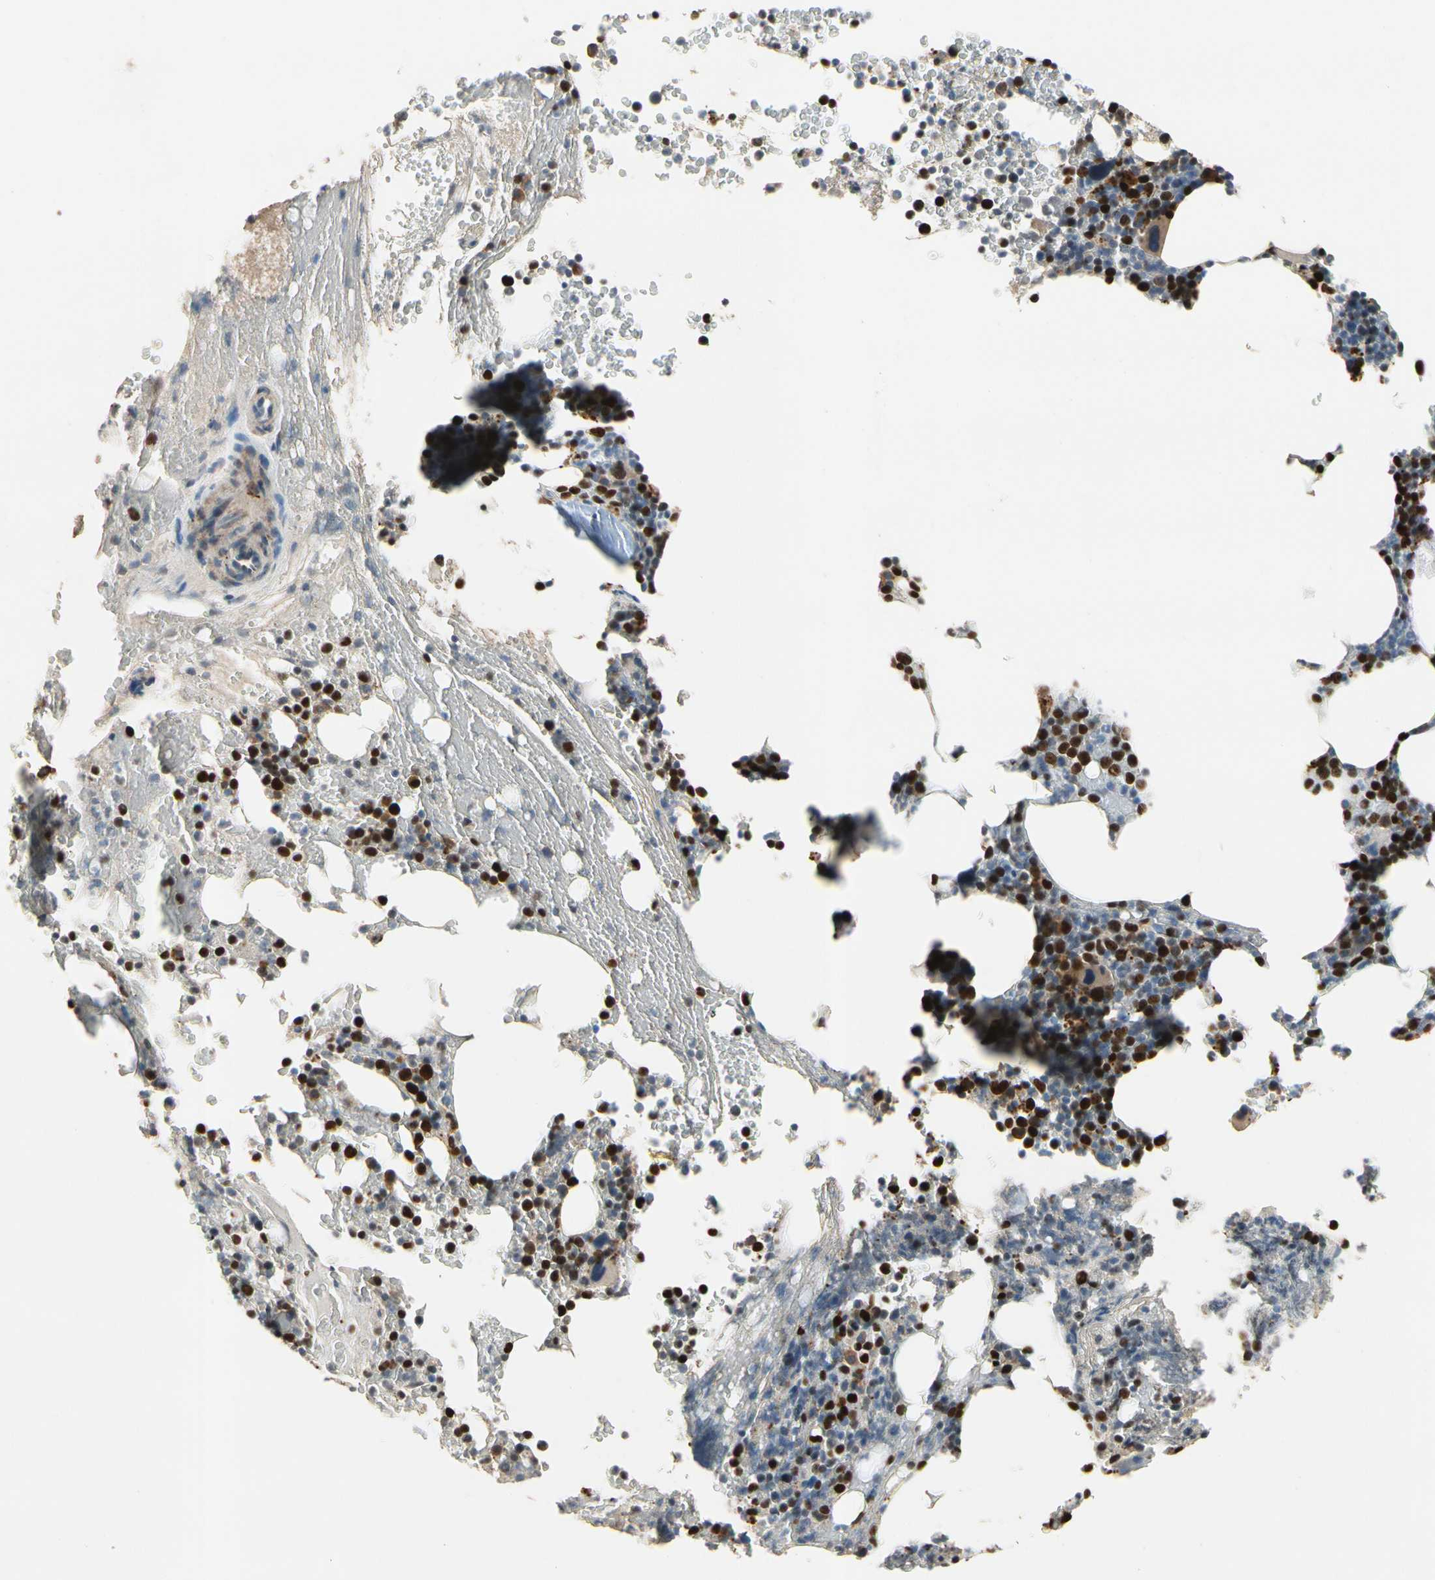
{"staining": {"intensity": "strong", "quantity": "25%-75%", "location": "nuclear"}, "tissue": "bone marrow", "cell_type": "Hematopoietic cells", "image_type": "normal", "snomed": [{"axis": "morphology", "description": "Normal tissue, NOS"}, {"axis": "topography", "description": "Bone marrow"}], "caption": "This histopathology image demonstrates immunohistochemistry (IHC) staining of normal human bone marrow, with high strong nuclear expression in about 25%-75% of hematopoietic cells.", "gene": "ZKSCAN3", "patient": {"sex": "female", "age": 66}}